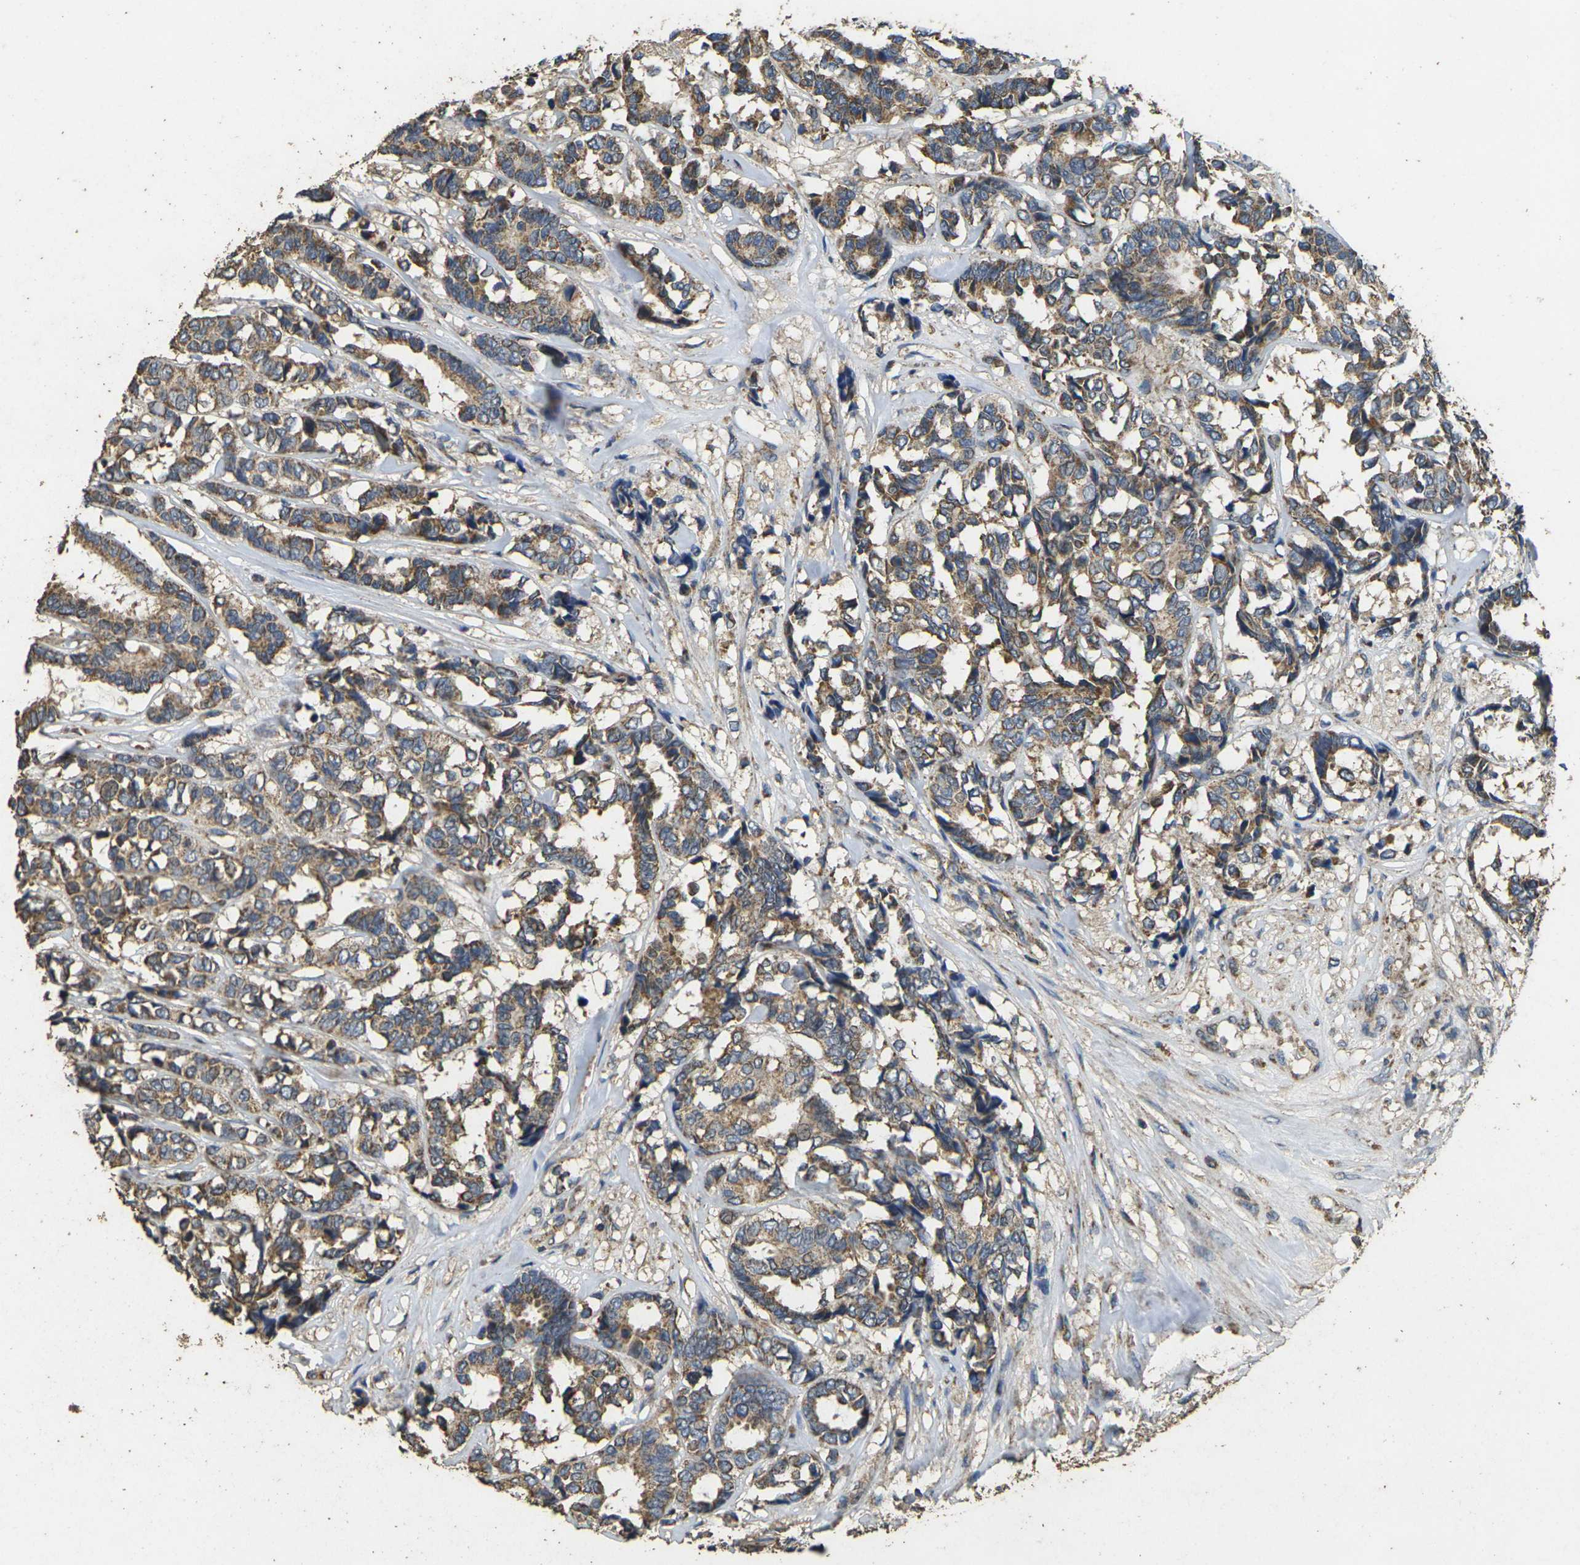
{"staining": {"intensity": "moderate", "quantity": ">75%", "location": "cytoplasmic/membranous"}, "tissue": "breast cancer", "cell_type": "Tumor cells", "image_type": "cancer", "snomed": [{"axis": "morphology", "description": "Duct carcinoma"}, {"axis": "topography", "description": "Breast"}], "caption": "Intraductal carcinoma (breast) was stained to show a protein in brown. There is medium levels of moderate cytoplasmic/membranous staining in approximately >75% of tumor cells.", "gene": "MAPK11", "patient": {"sex": "female", "age": 87}}